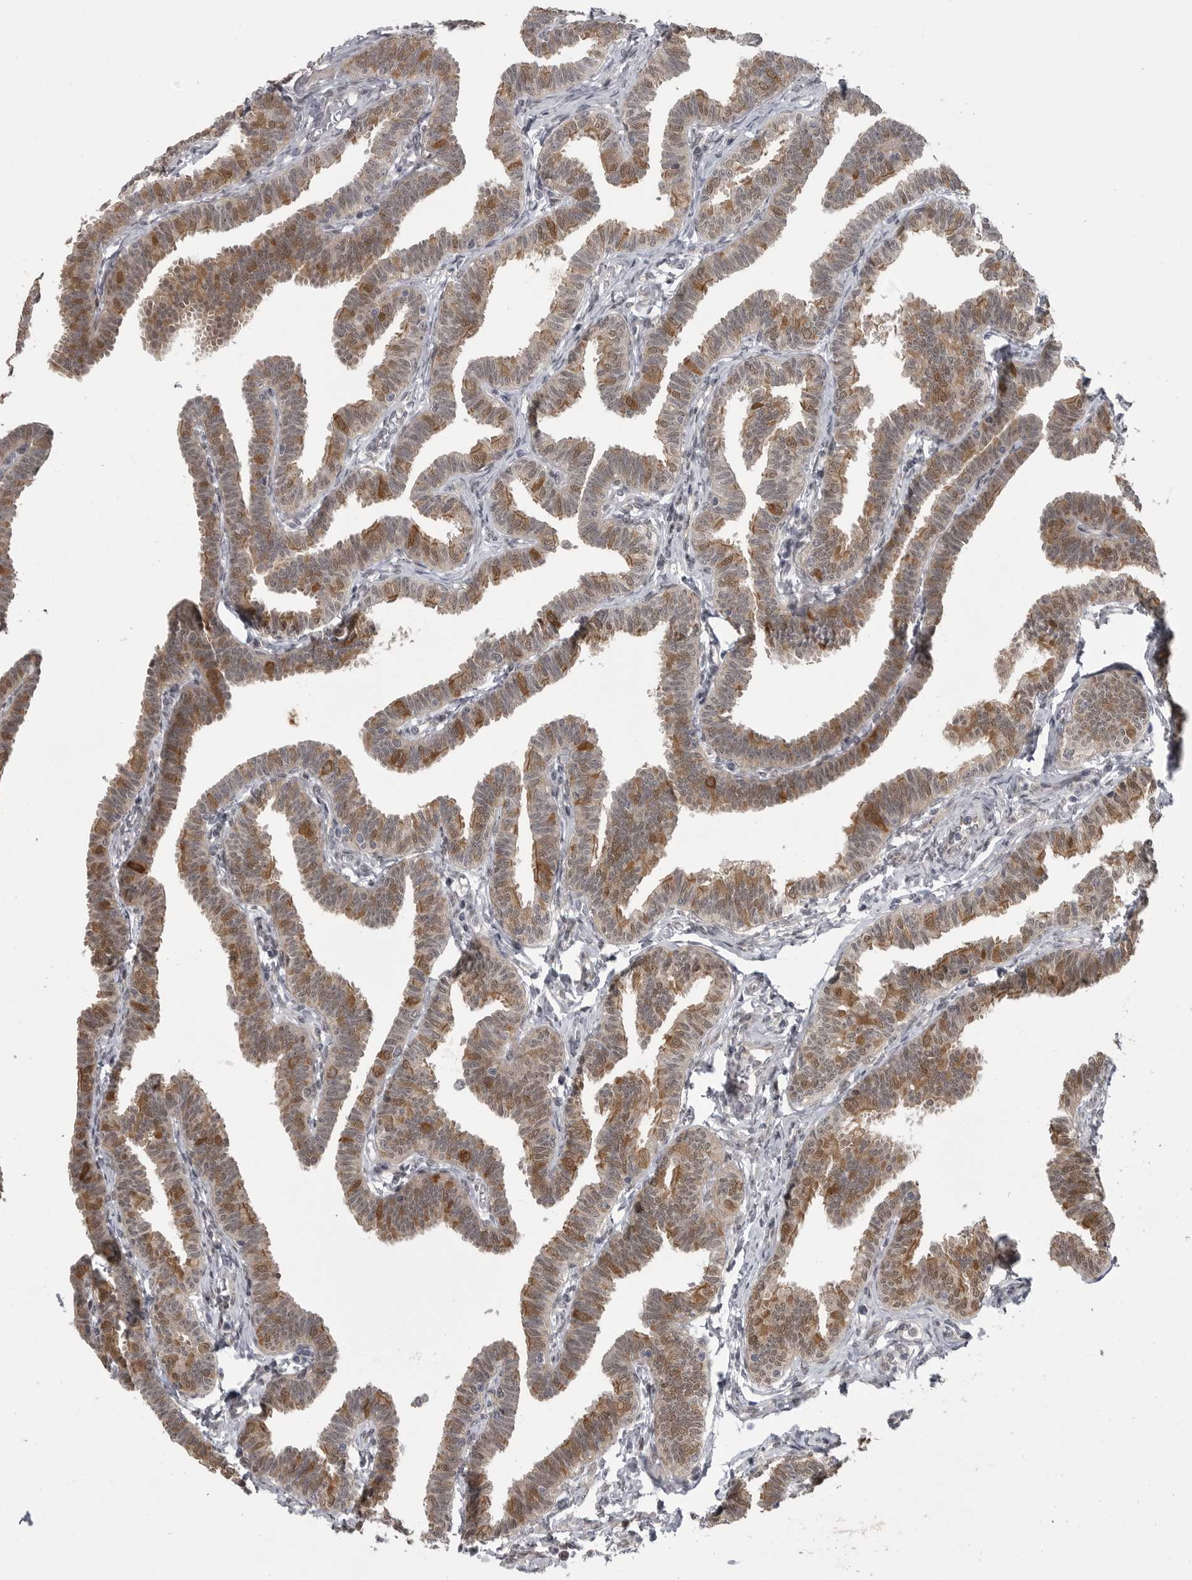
{"staining": {"intensity": "moderate", "quantity": "25%-75%", "location": "cytoplasmic/membranous"}, "tissue": "fallopian tube", "cell_type": "Glandular cells", "image_type": "normal", "snomed": [{"axis": "morphology", "description": "Normal tissue, NOS"}, {"axis": "topography", "description": "Fallopian tube"}, {"axis": "topography", "description": "Ovary"}], "caption": "This micrograph exhibits IHC staining of unremarkable human fallopian tube, with medium moderate cytoplasmic/membranous staining in about 25%-75% of glandular cells.", "gene": "PPP1R9A", "patient": {"sex": "female", "age": 23}}